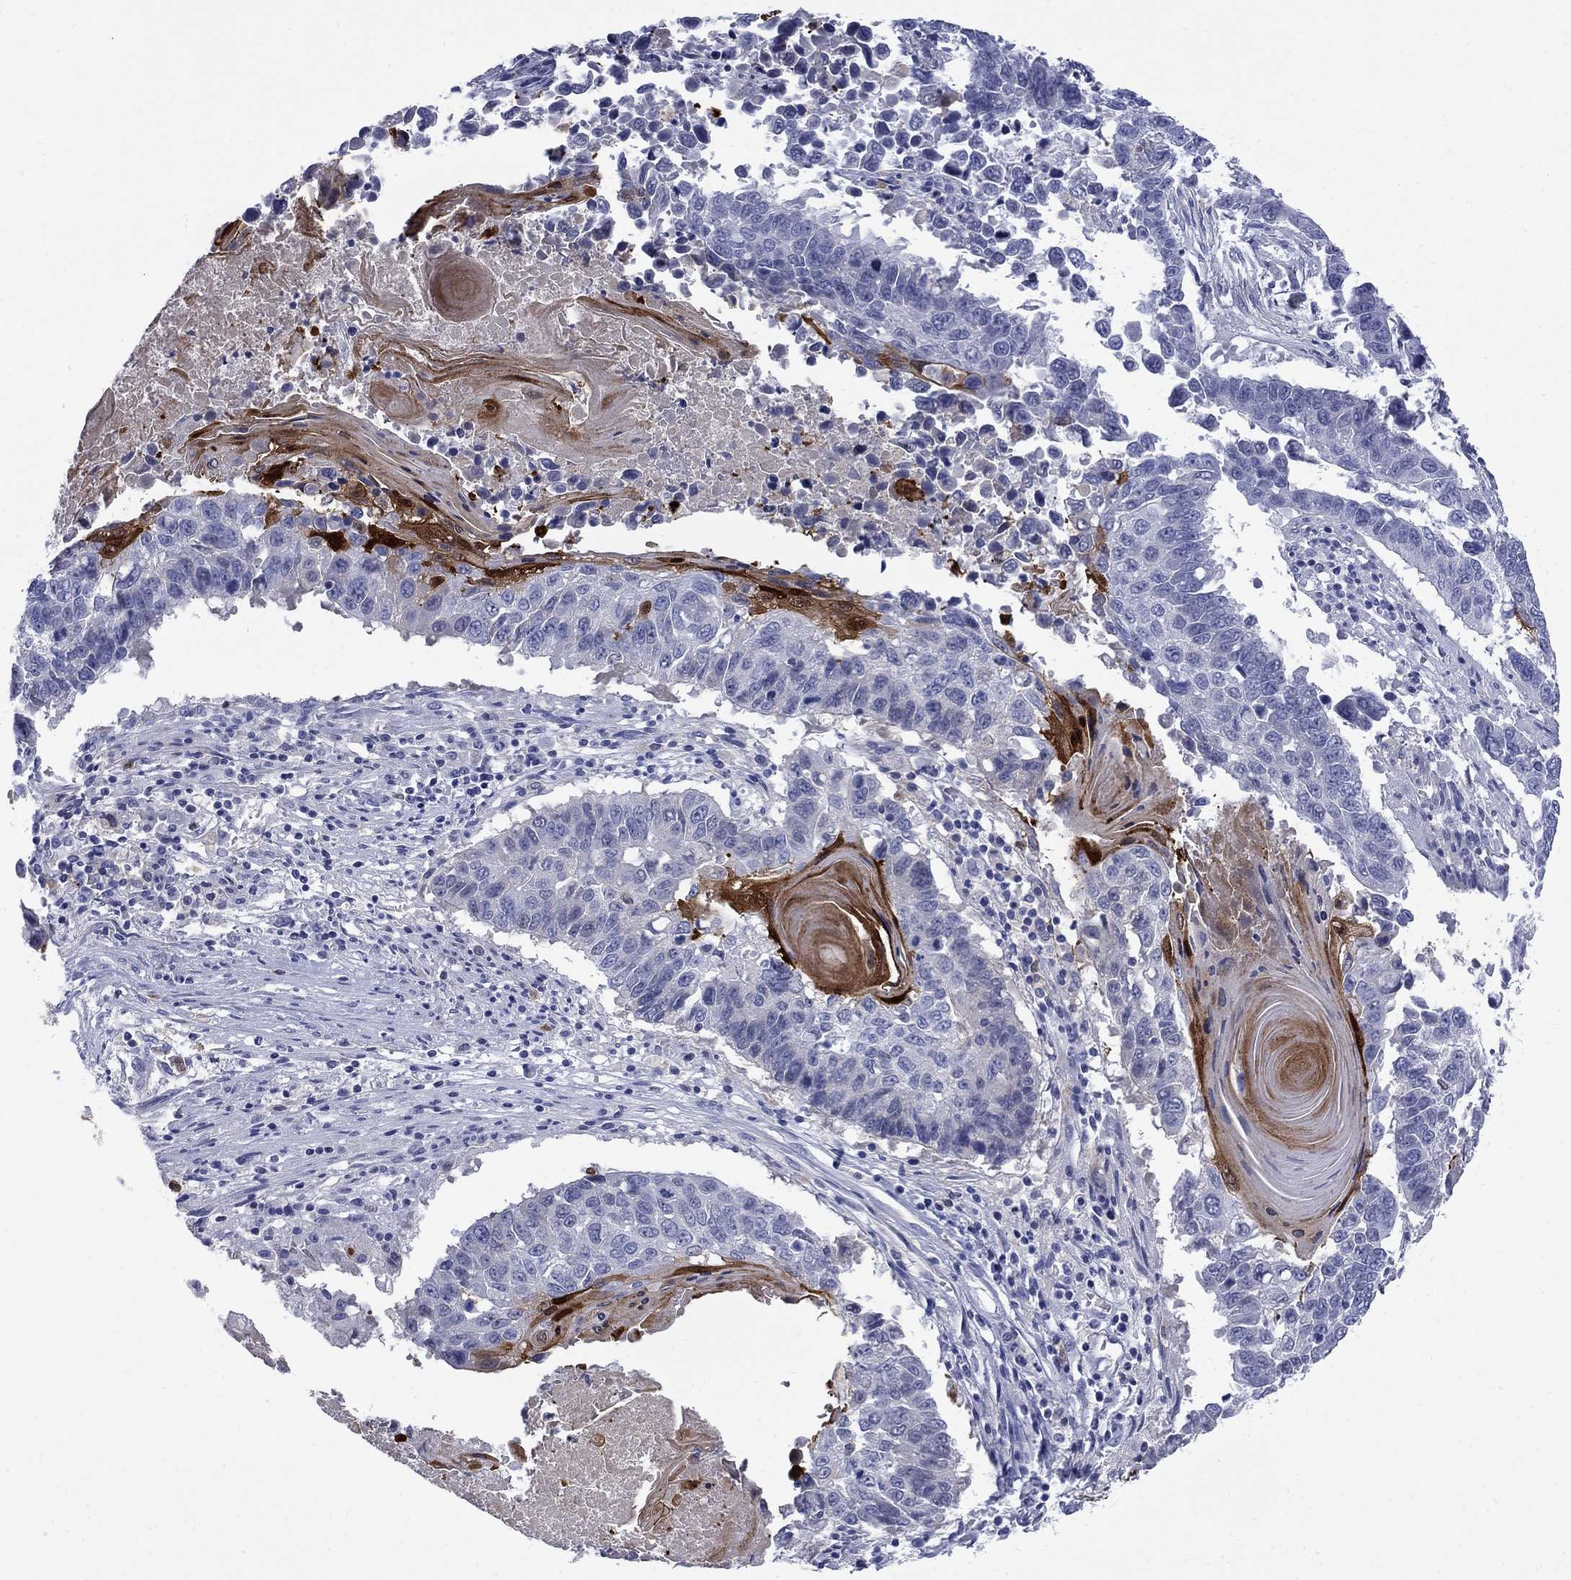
{"staining": {"intensity": "moderate", "quantity": "<25%", "location": "cytoplasmic/membranous"}, "tissue": "lung cancer", "cell_type": "Tumor cells", "image_type": "cancer", "snomed": [{"axis": "morphology", "description": "Squamous cell carcinoma, NOS"}, {"axis": "topography", "description": "Lung"}], "caption": "Tumor cells display moderate cytoplasmic/membranous staining in approximately <25% of cells in lung cancer (squamous cell carcinoma).", "gene": "SERPINB2", "patient": {"sex": "male", "age": 73}}